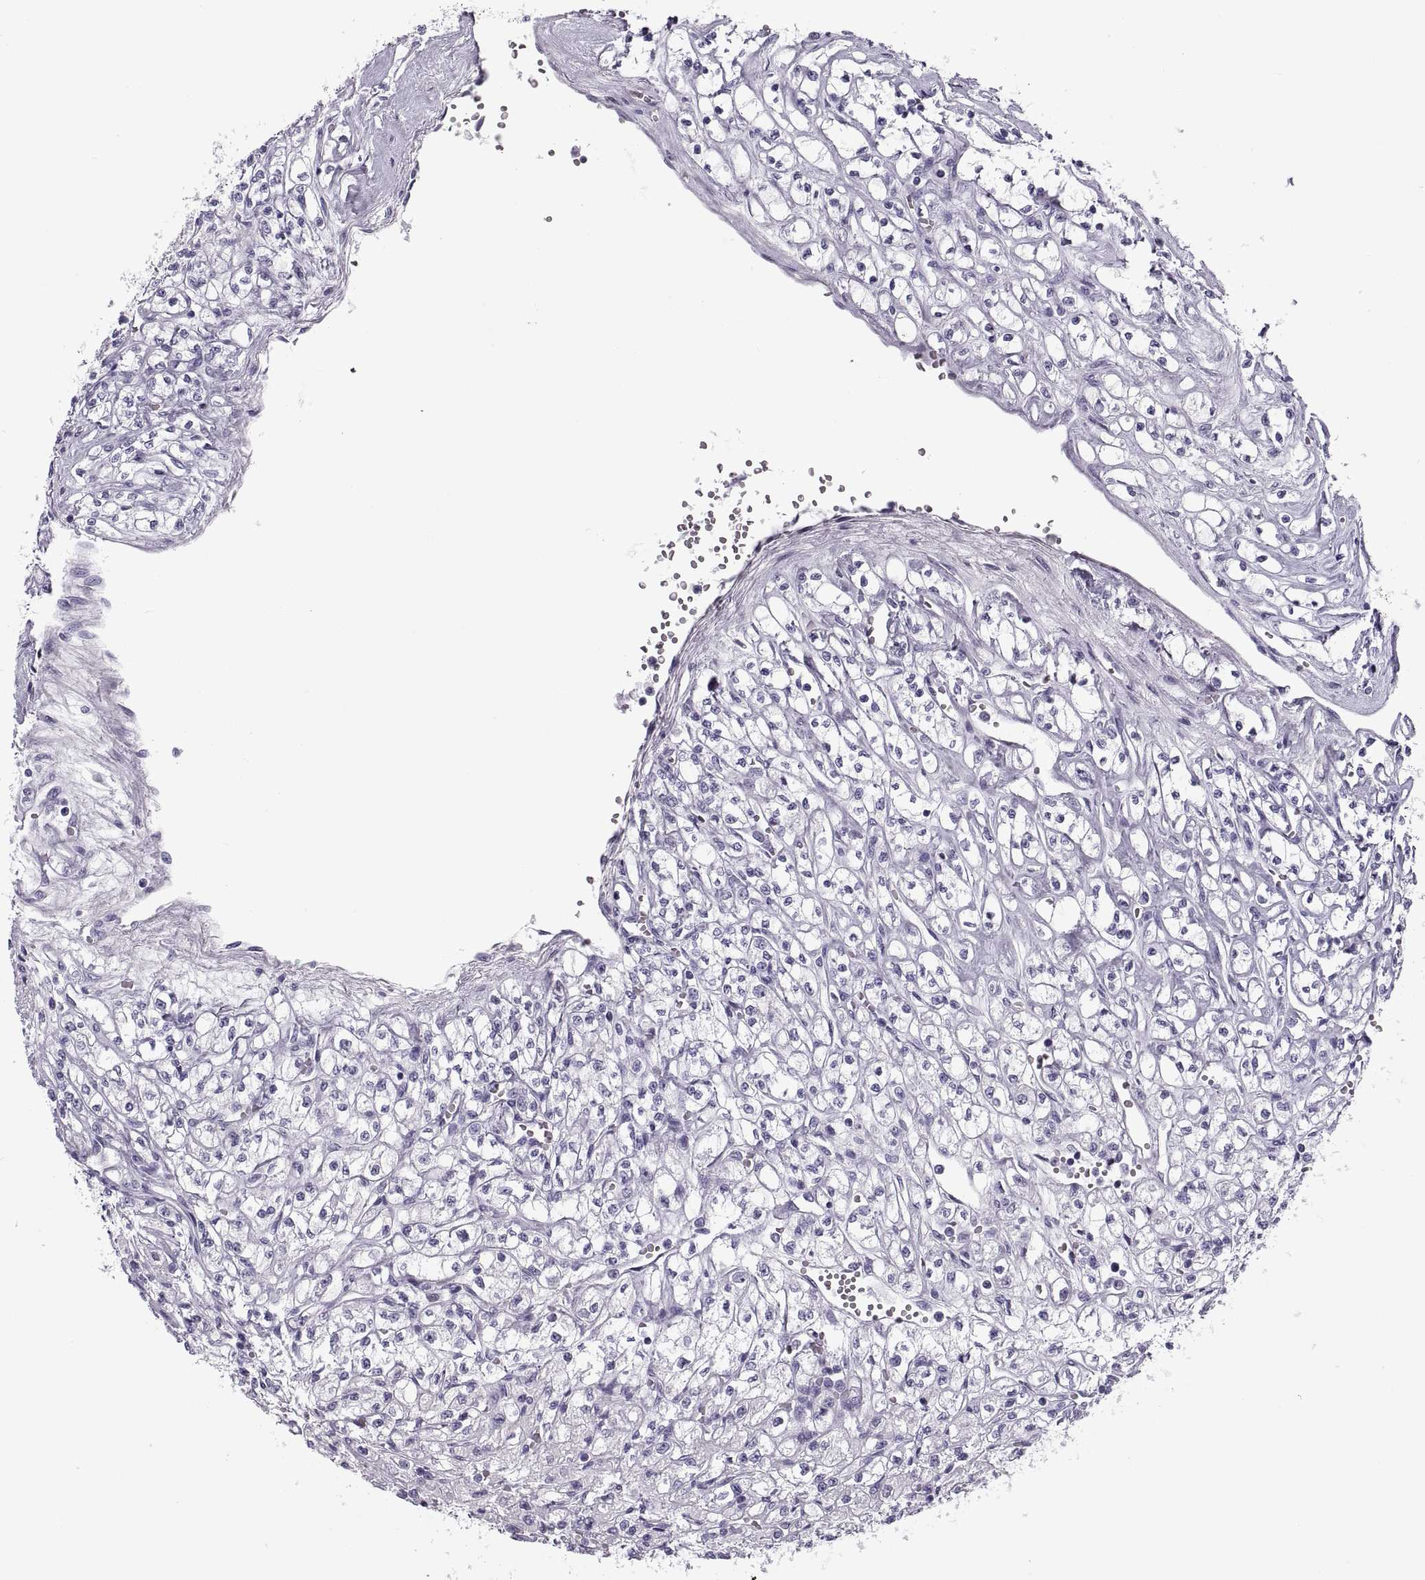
{"staining": {"intensity": "negative", "quantity": "none", "location": "none"}, "tissue": "renal cancer", "cell_type": "Tumor cells", "image_type": "cancer", "snomed": [{"axis": "morphology", "description": "Adenocarcinoma, NOS"}, {"axis": "topography", "description": "Kidney"}], "caption": "Immunohistochemical staining of human renal cancer (adenocarcinoma) exhibits no significant staining in tumor cells.", "gene": "RLBP1", "patient": {"sex": "female", "age": 70}}